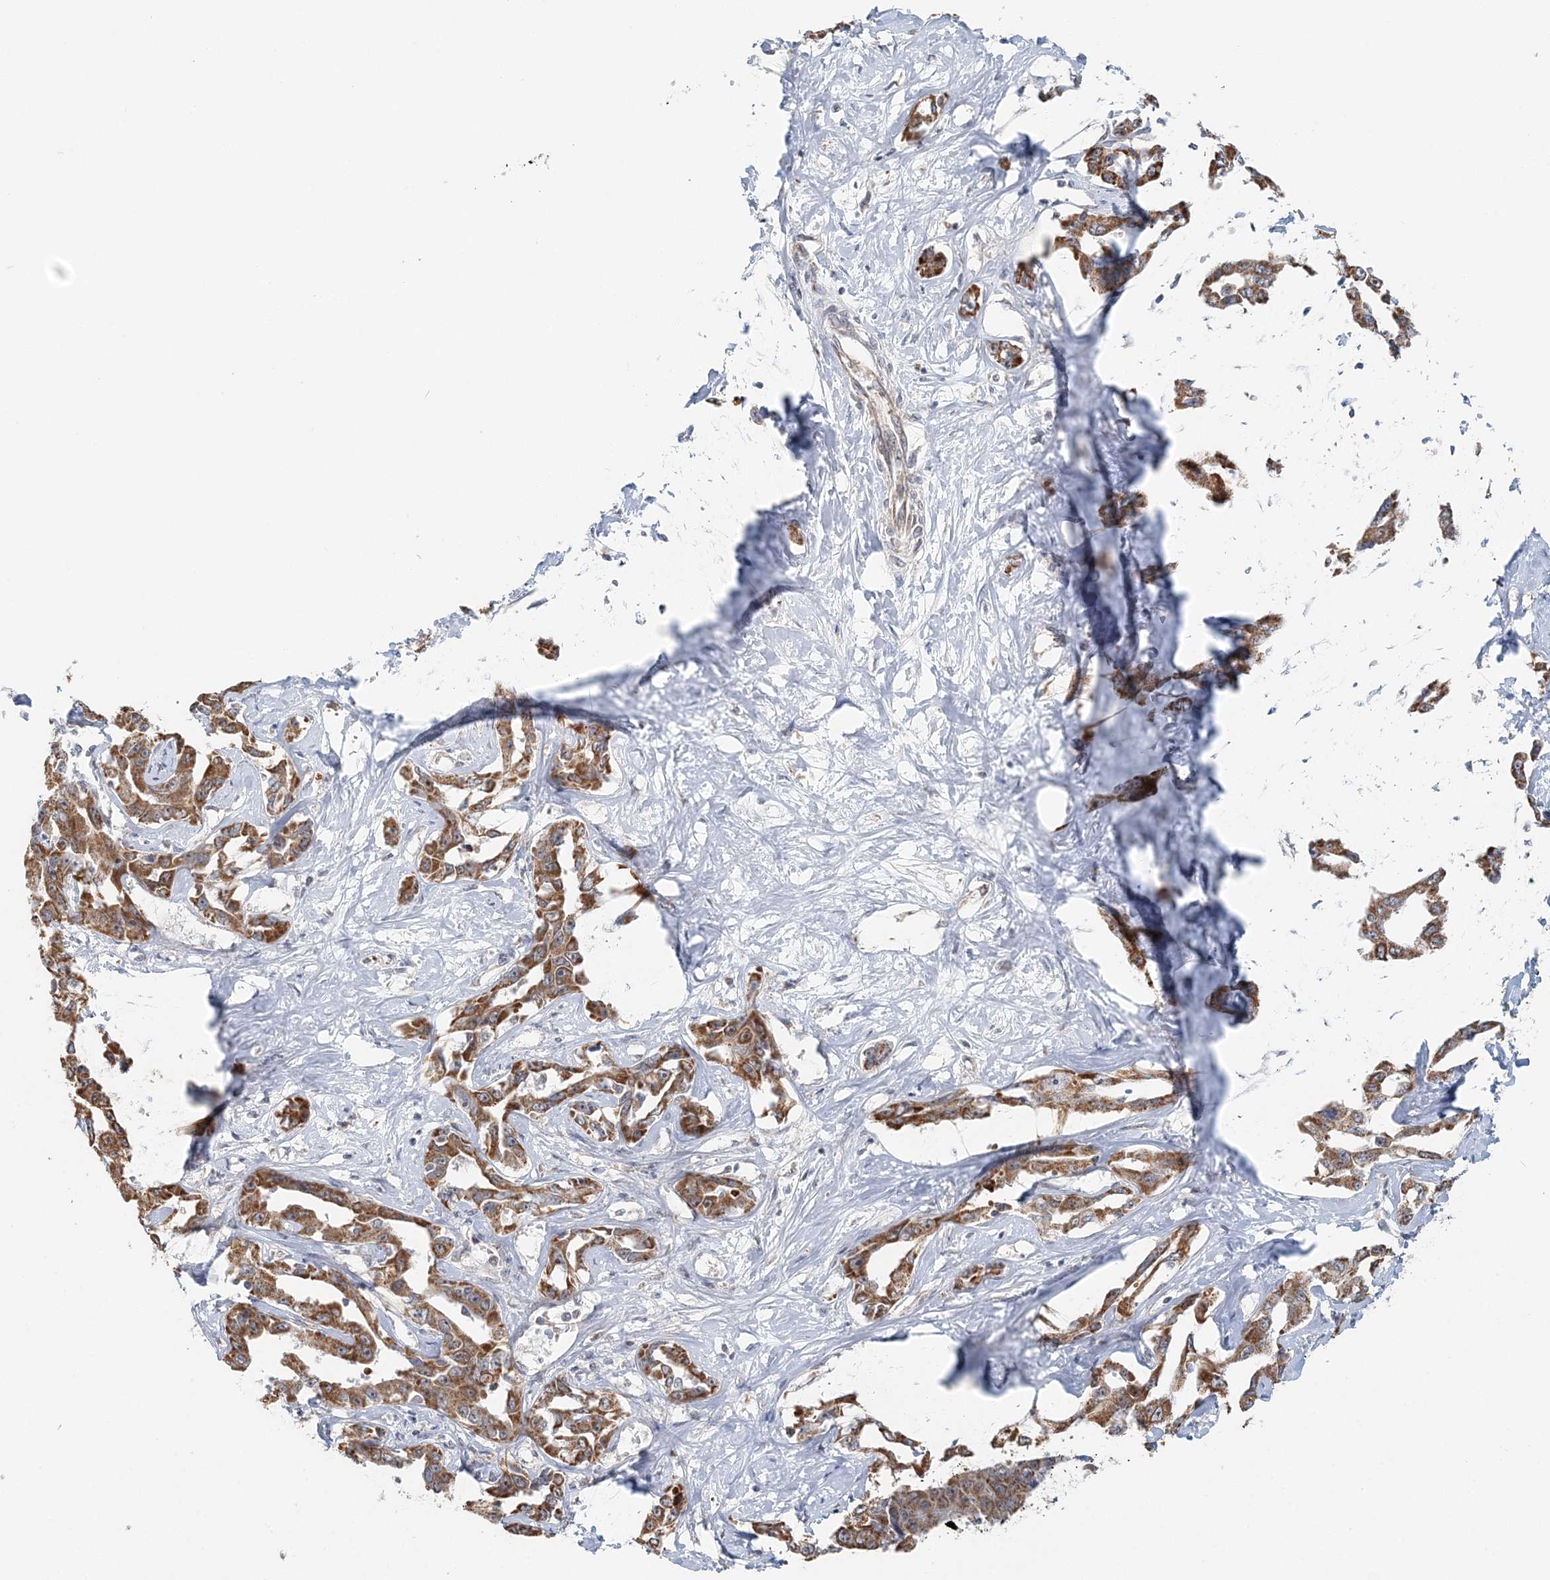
{"staining": {"intensity": "moderate", "quantity": ">75%", "location": "cytoplasmic/membranous"}, "tissue": "liver cancer", "cell_type": "Tumor cells", "image_type": "cancer", "snomed": [{"axis": "morphology", "description": "Cholangiocarcinoma"}, {"axis": "topography", "description": "Liver"}], "caption": "Liver cancer (cholangiocarcinoma) stained for a protein (brown) reveals moderate cytoplasmic/membranous positive expression in about >75% of tumor cells.", "gene": "RNF150", "patient": {"sex": "male", "age": 59}}